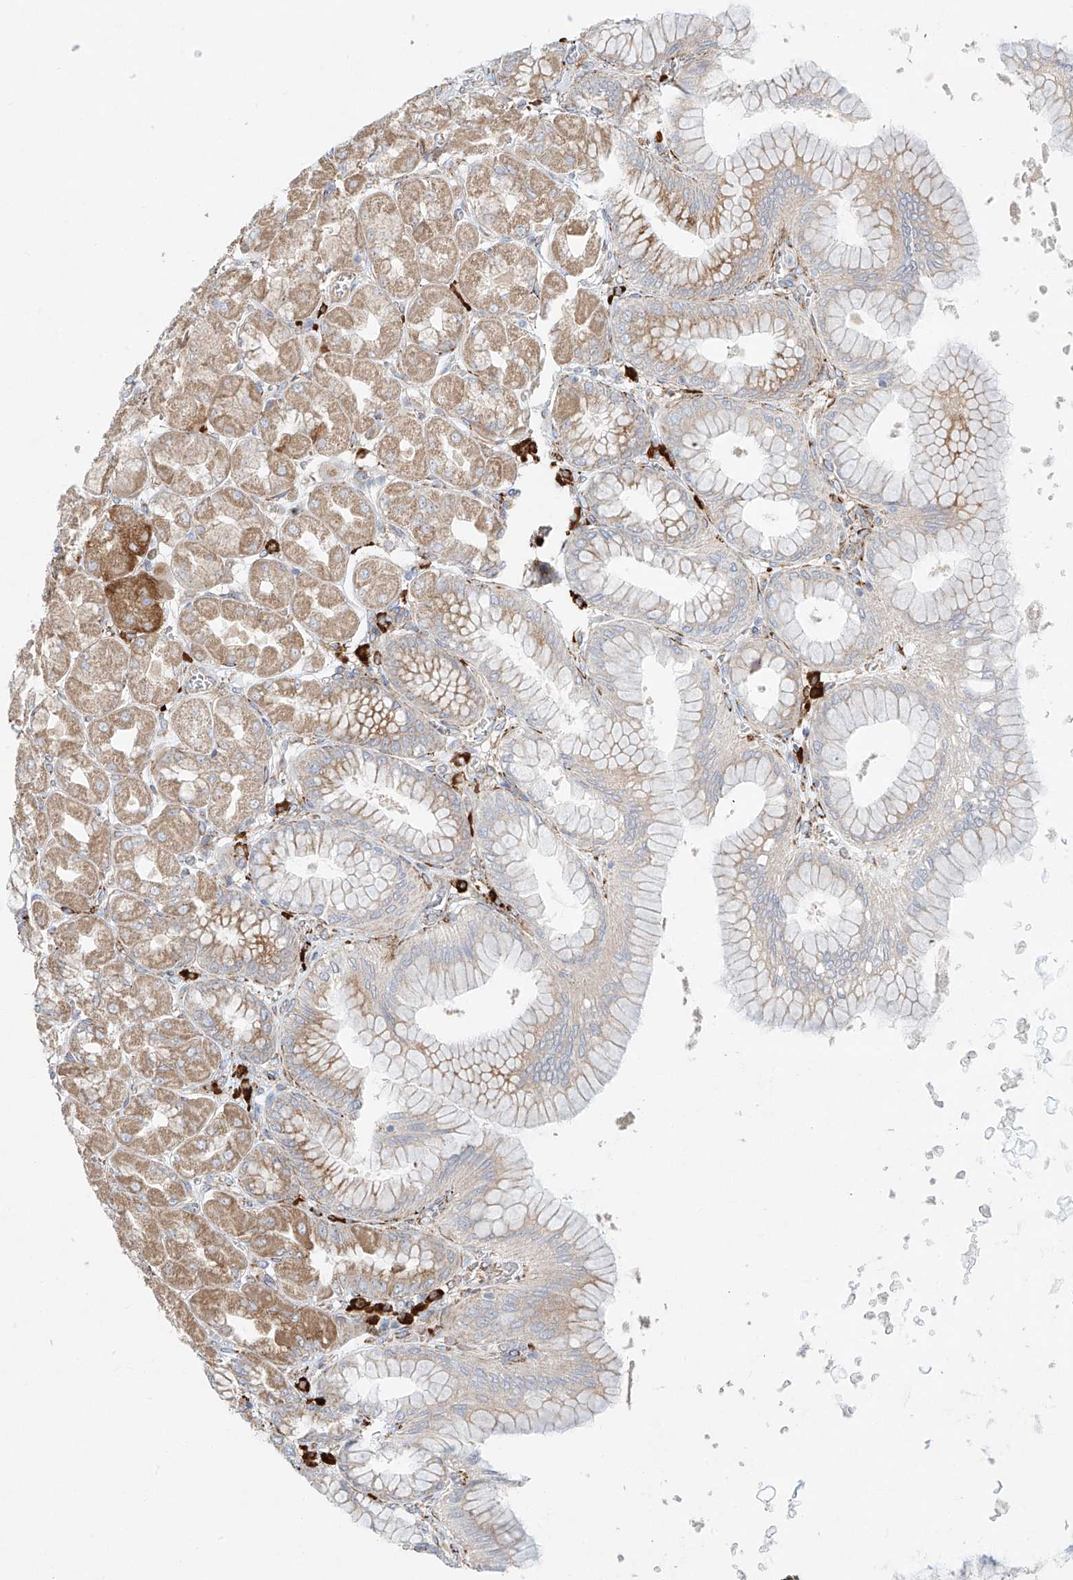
{"staining": {"intensity": "moderate", "quantity": ">75%", "location": "cytoplasmic/membranous"}, "tissue": "stomach", "cell_type": "Glandular cells", "image_type": "normal", "snomed": [{"axis": "morphology", "description": "Normal tissue, NOS"}, {"axis": "topography", "description": "Stomach, upper"}], "caption": "Immunohistochemistry (IHC) photomicrograph of unremarkable human stomach stained for a protein (brown), which exhibits medium levels of moderate cytoplasmic/membranous staining in about >75% of glandular cells.", "gene": "EIPR1", "patient": {"sex": "female", "age": 56}}